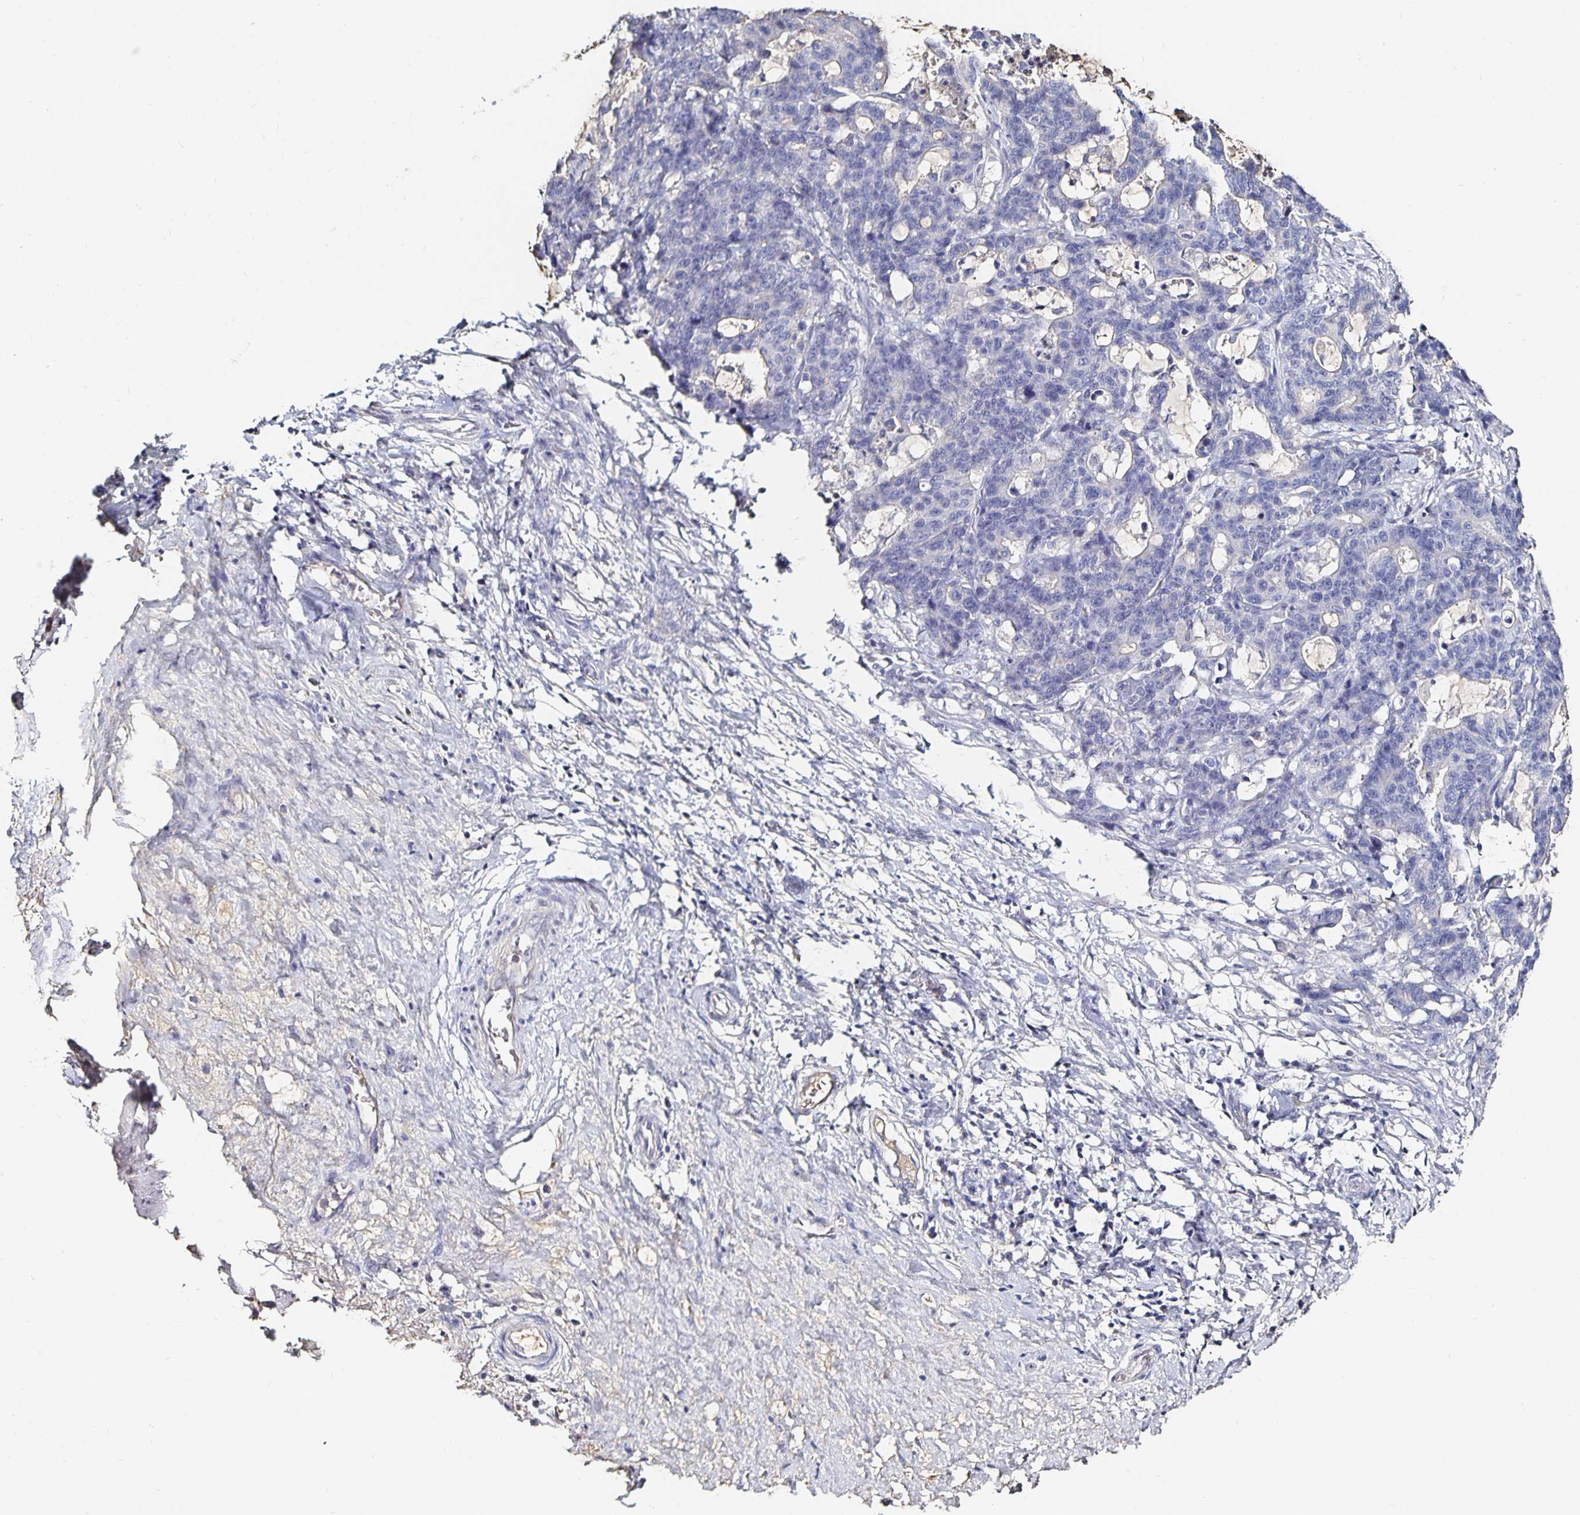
{"staining": {"intensity": "negative", "quantity": "none", "location": "none"}, "tissue": "stomach cancer", "cell_type": "Tumor cells", "image_type": "cancer", "snomed": [{"axis": "morphology", "description": "Normal tissue, NOS"}, {"axis": "morphology", "description": "Adenocarcinoma, NOS"}, {"axis": "topography", "description": "Stomach"}], "caption": "High magnification brightfield microscopy of stomach cancer stained with DAB (3,3'-diaminobenzidine) (brown) and counterstained with hematoxylin (blue): tumor cells show no significant staining.", "gene": "TTR", "patient": {"sex": "female", "age": 64}}